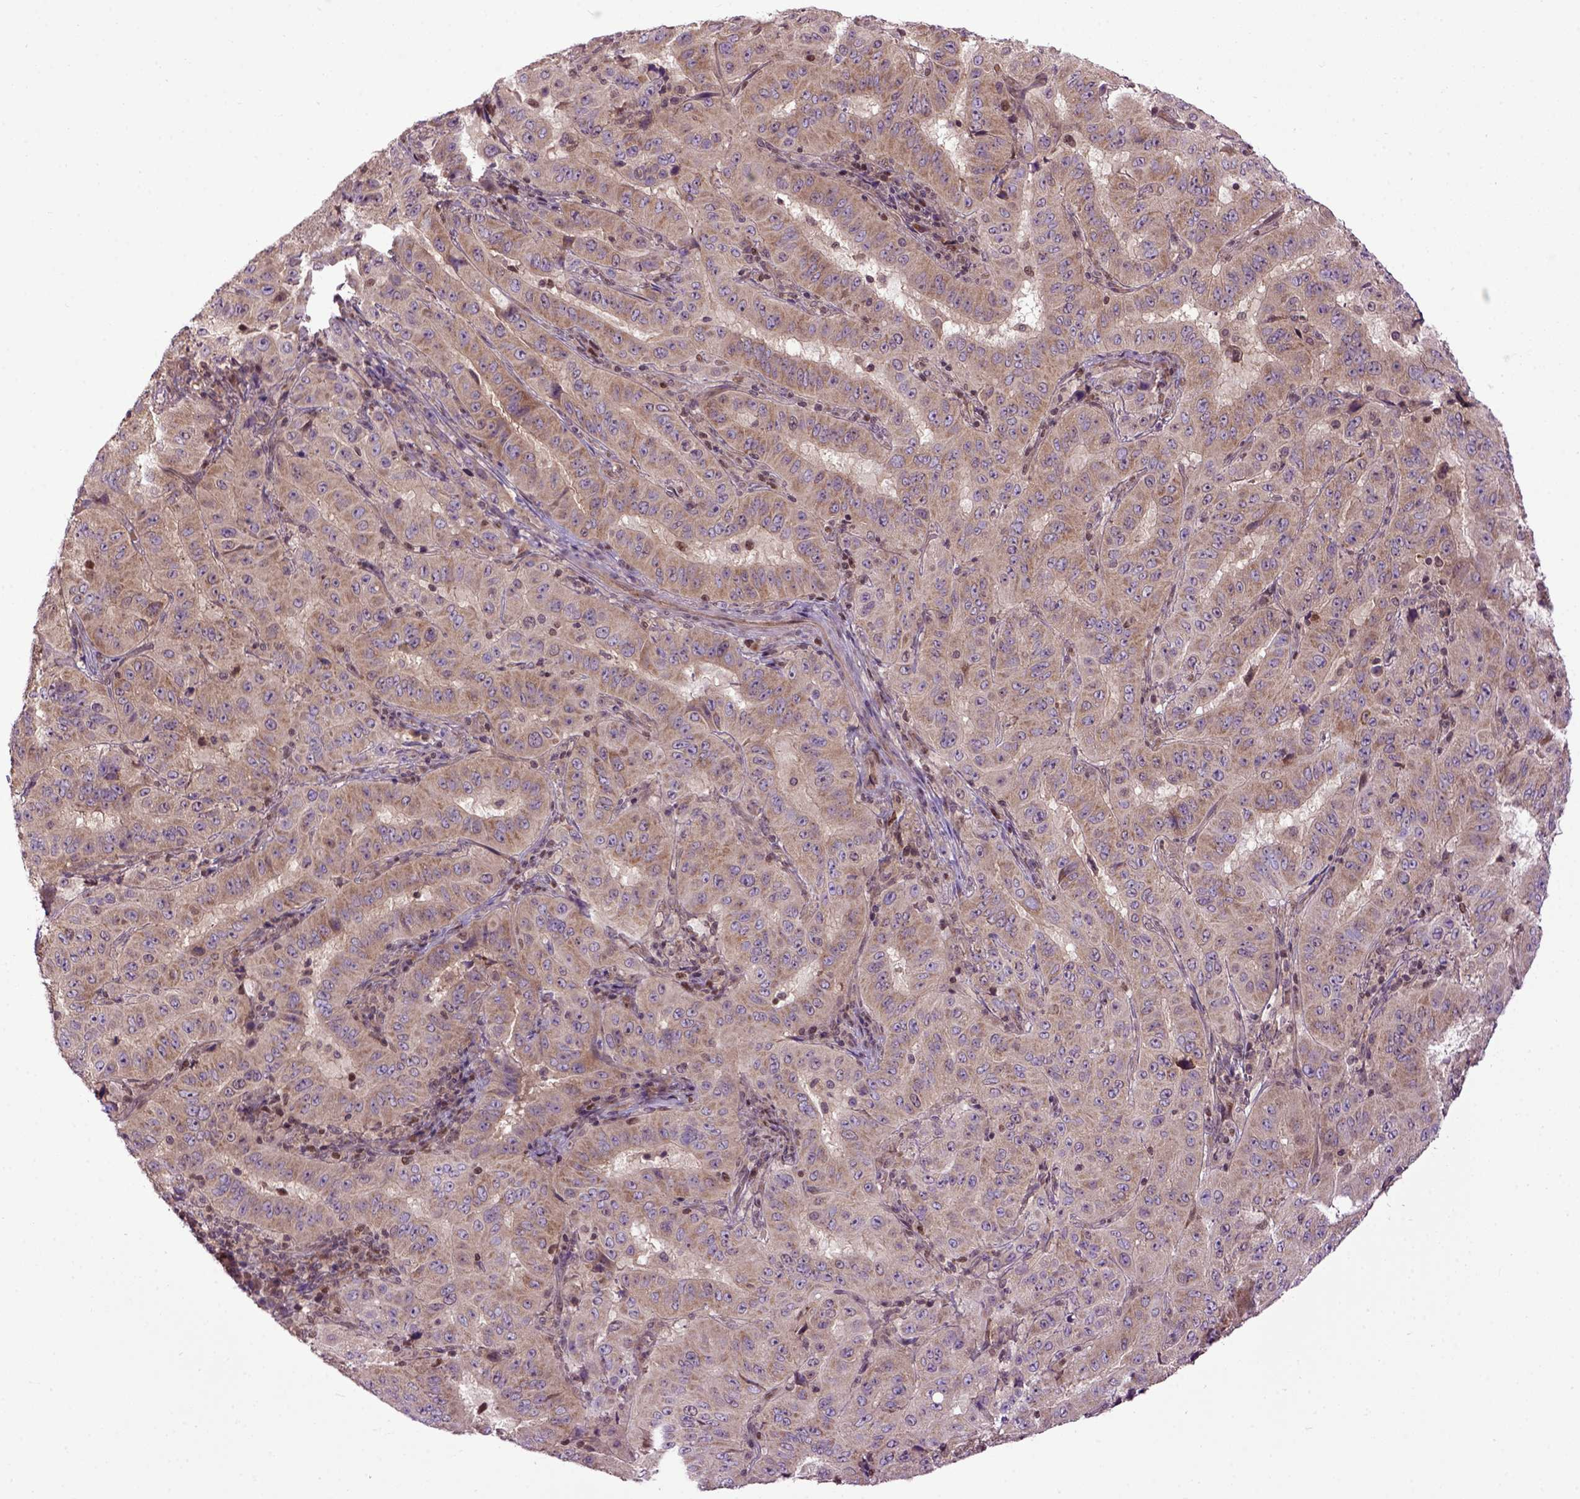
{"staining": {"intensity": "moderate", "quantity": ">75%", "location": "cytoplasmic/membranous"}, "tissue": "pancreatic cancer", "cell_type": "Tumor cells", "image_type": "cancer", "snomed": [{"axis": "morphology", "description": "Adenocarcinoma, NOS"}, {"axis": "topography", "description": "Pancreas"}], "caption": "This histopathology image reveals immunohistochemistry staining of pancreatic cancer (adenocarcinoma), with medium moderate cytoplasmic/membranous expression in approximately >75% of tumor cells.", "gene": "WDR48", "patient": {"sex": "male", "age": 63}}